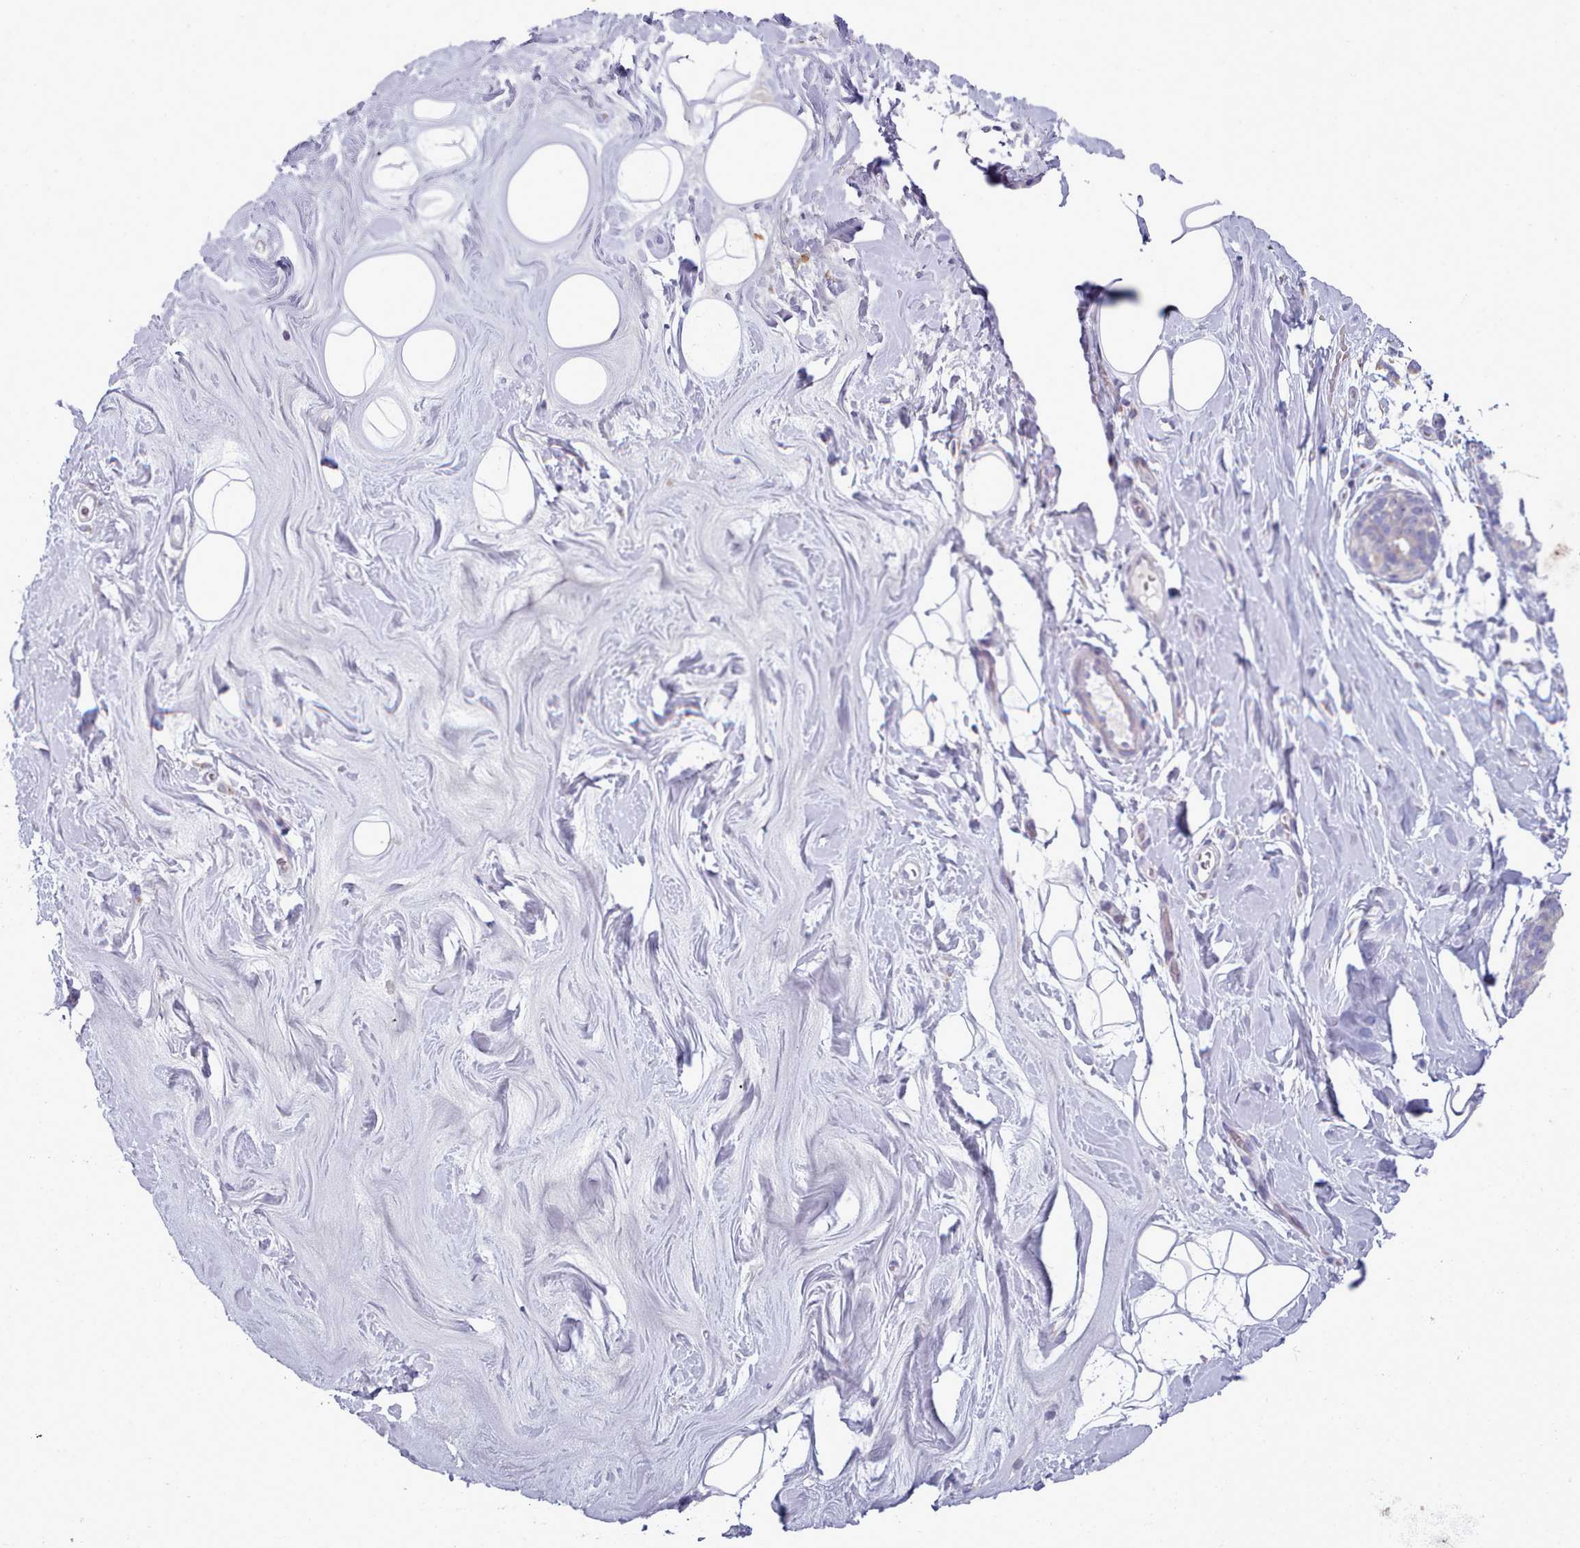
{"staining": {"intensity": "negative", "quantity": "none", "location": "none"}, "tissue": "adipose tissue", "cell_type": "Adipocytes", "image_type": "normal", "snomed": [{"axis": "morphology", "description": "Normal tissue, NOS"}, {"axis": "topography", "description": "Breast"}], "caption": "The photomicrograph demonstrates no significant staining in adipocytes of adipose tissue. (DAB (3,3'-diaminobenzidine) immunohistochemistry (IHC), high magnification).", "gene": "MYRFL", "patient": {"sex": "female", "age": 26}}